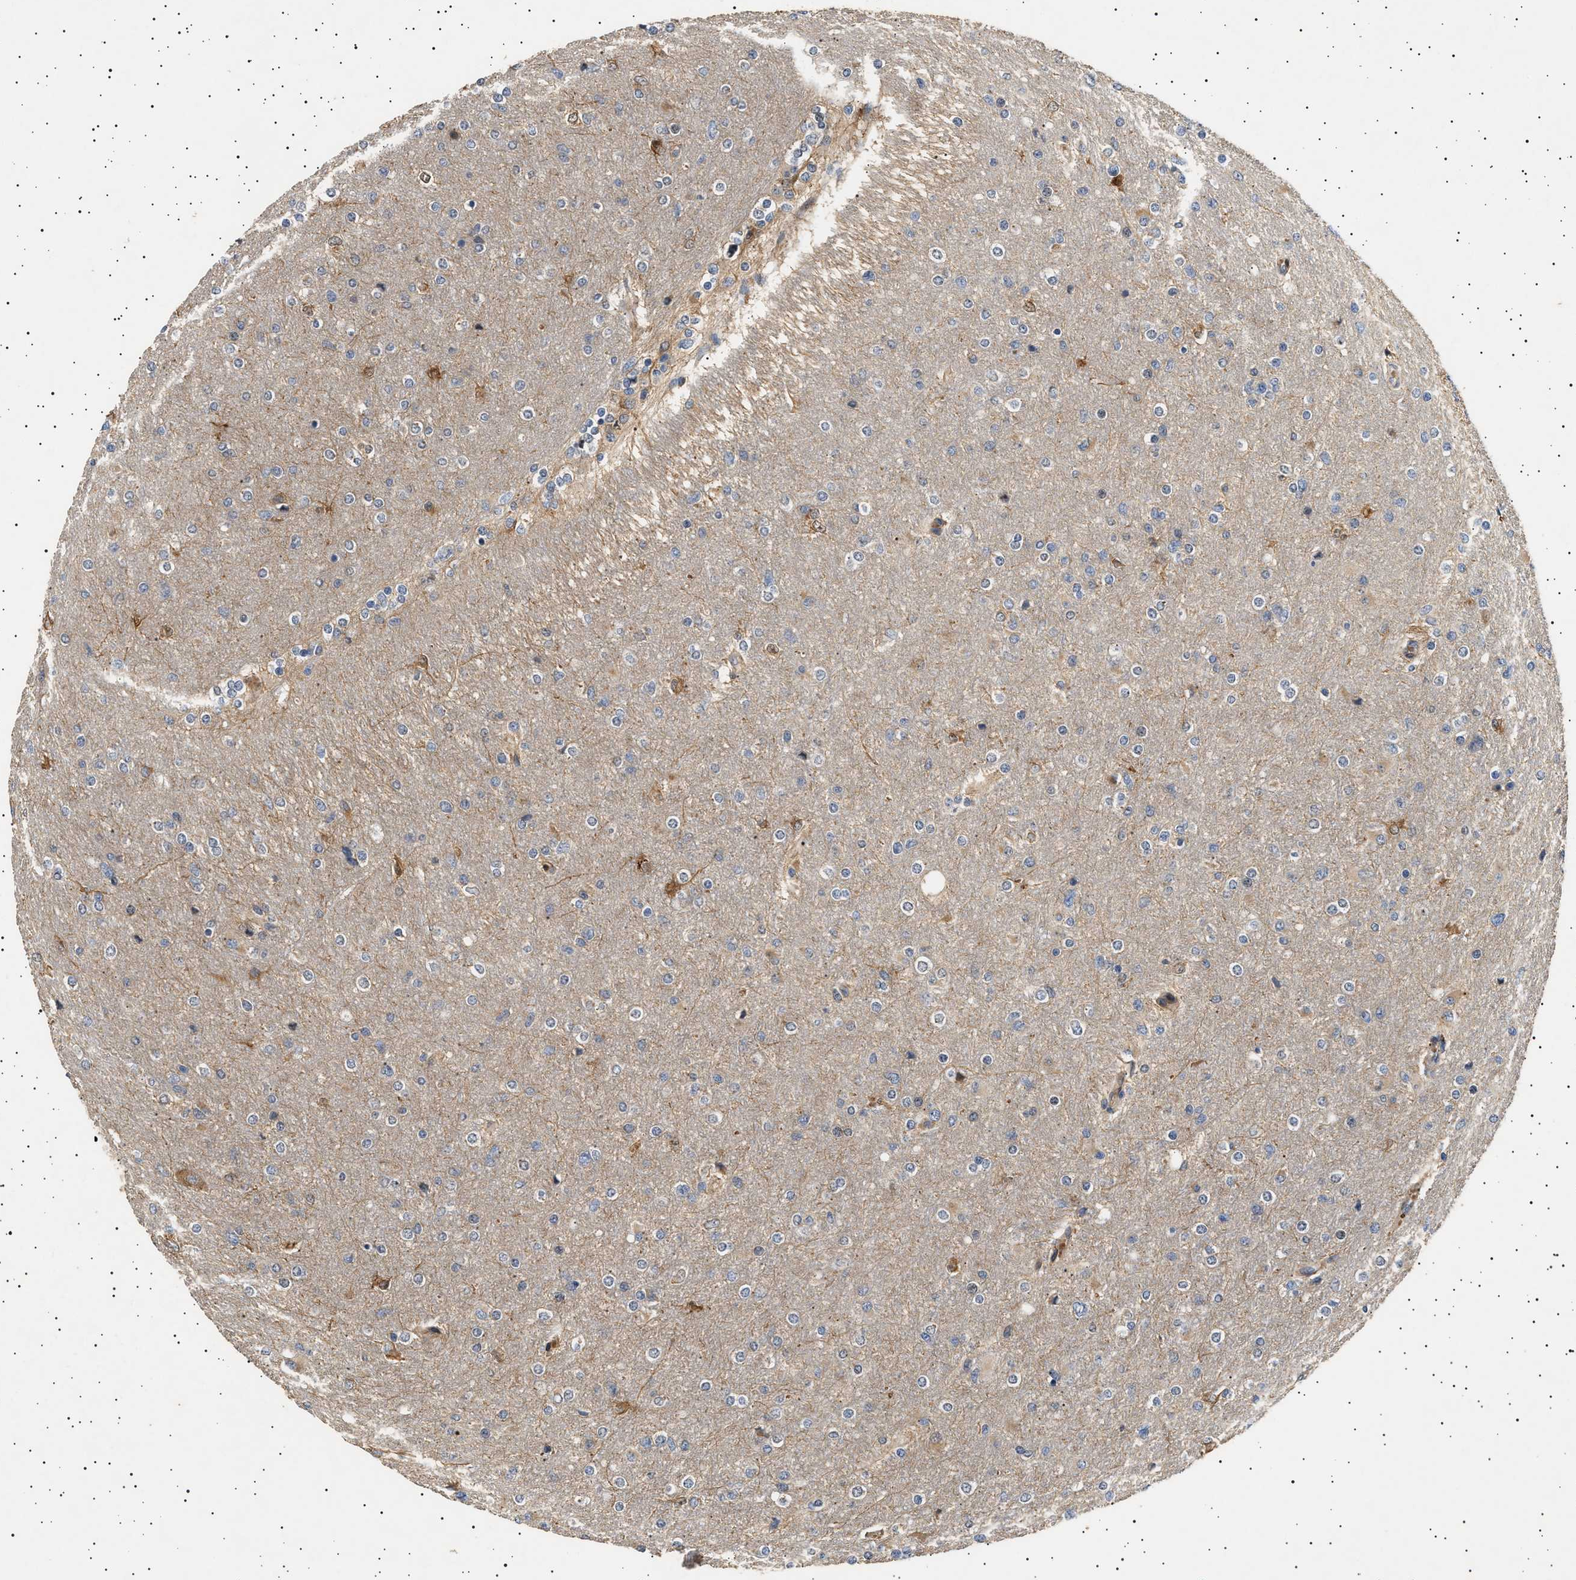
{"staining": {"intensity": "negative", "quantity": "none", "location": "none"}, "tissue": "glioma", "cell_type": "Tumor cells", "image_type": "cancer", "snomed": [{"axis": "morphology", "description": "Glioma, malignant, High grade"}, {"axis": "topography", "description": "Cerebral cortex"}], "caption": "This photomicrograph is of high-grade glioma (malignant) stained with immunohistochemistry (IHC) to label a protein in brown with the nuclei are counter-stained blue. There is no staining in tumor cells. Brightfield microscopy of IHC stained with DAB (3,3'-diaminobenzidine) (brown) and hematoxylin (blue), captured at high magnification.", "gene": "GUCY1B1", "patient": {"sex": "female", "age": 36}}